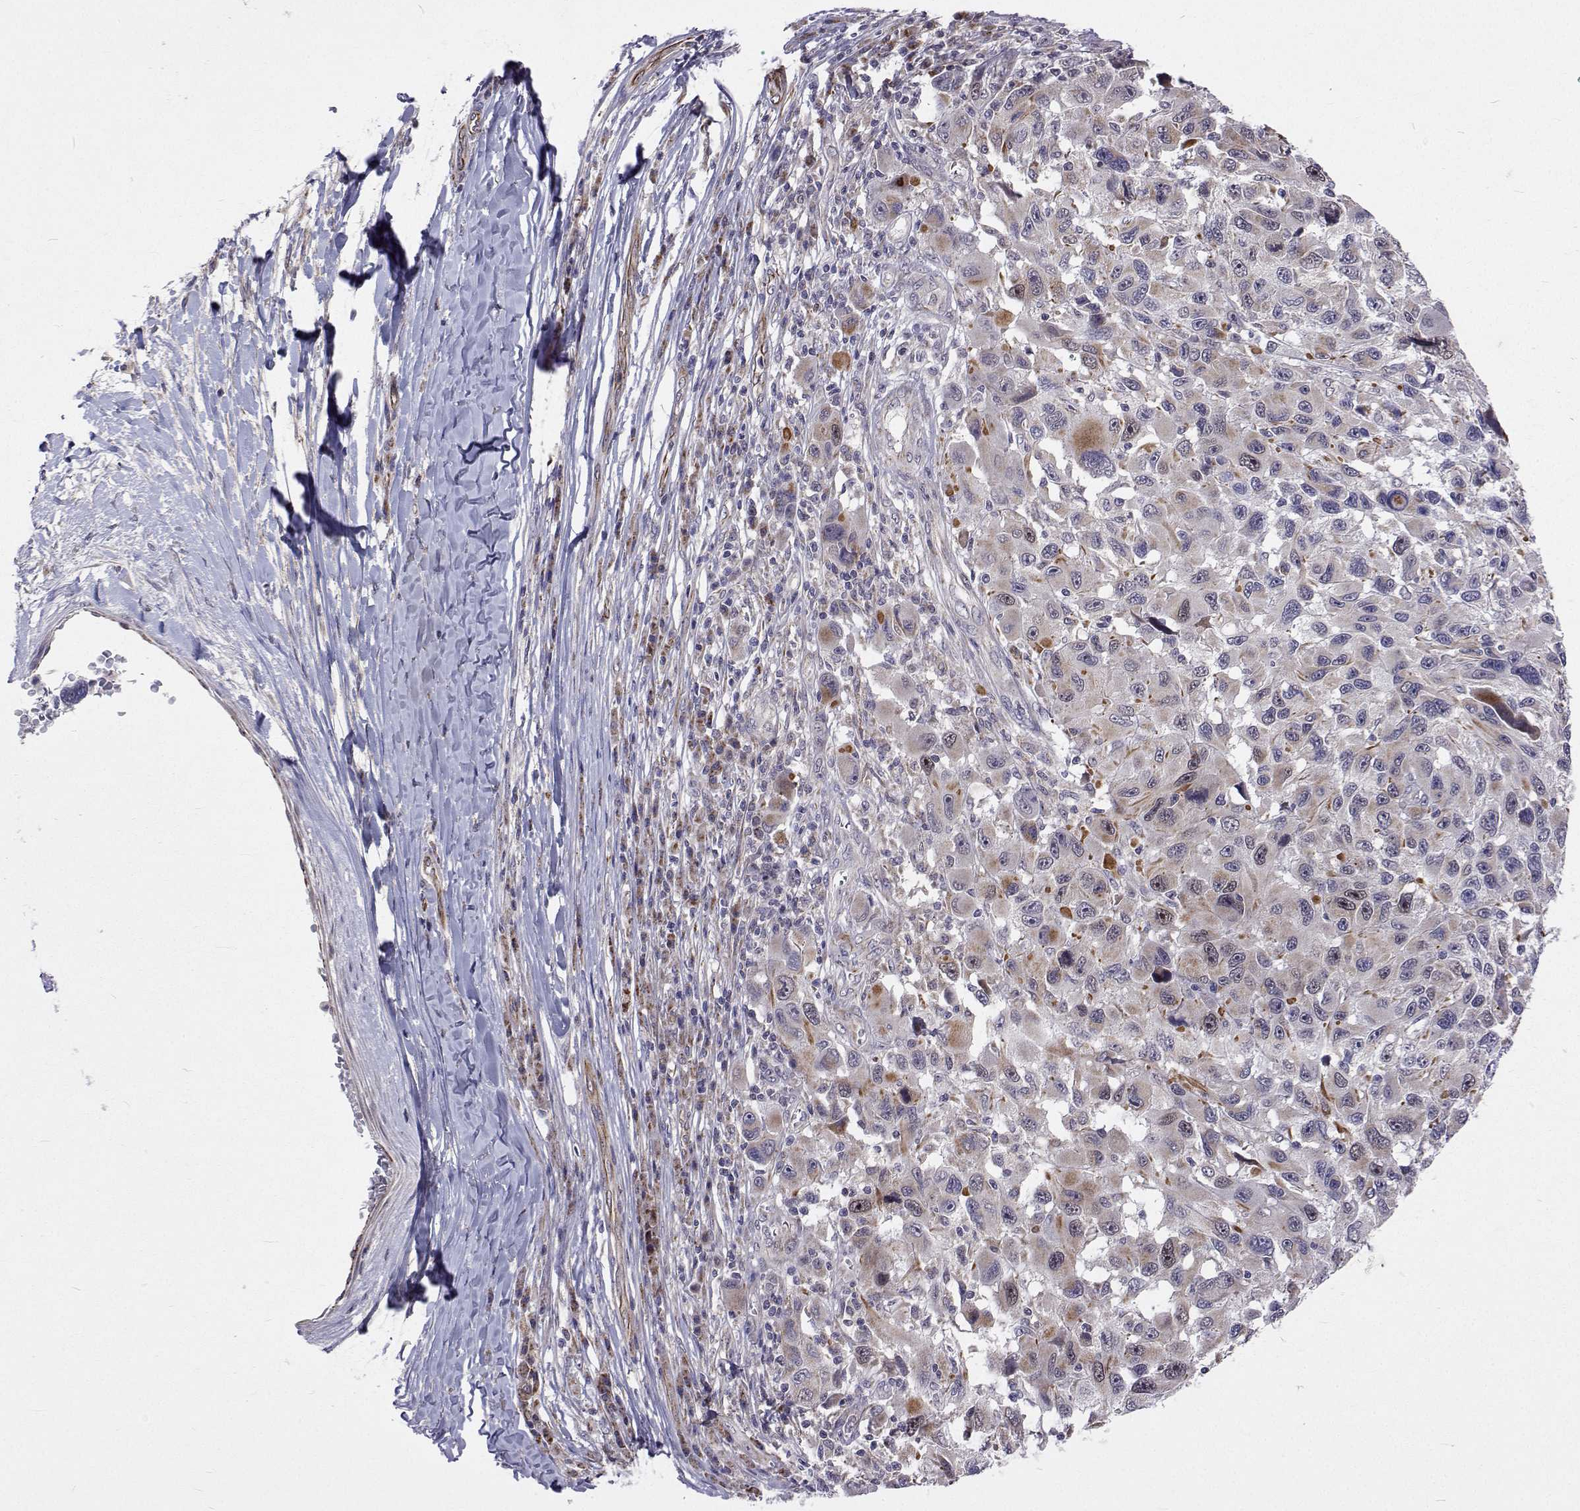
{"staining": {"intensity": "weak", "quantity": "<25%", "location": "cytoplasmic/membranous"}, "tissue": "melanoma", "cell_type": "Tumor cells", "image_type": "cancer", "snomed": [{"axis": "morphology", "description": "Malignant melanoma, NOS"}, {"axis": "topography", "description": "Skin"}], "caption": "Melanoma stained for a protein using IHC displays no expression tumor cells.", "gene": "DHTKD1", "patient": {"sex": "male", "age": 53}}